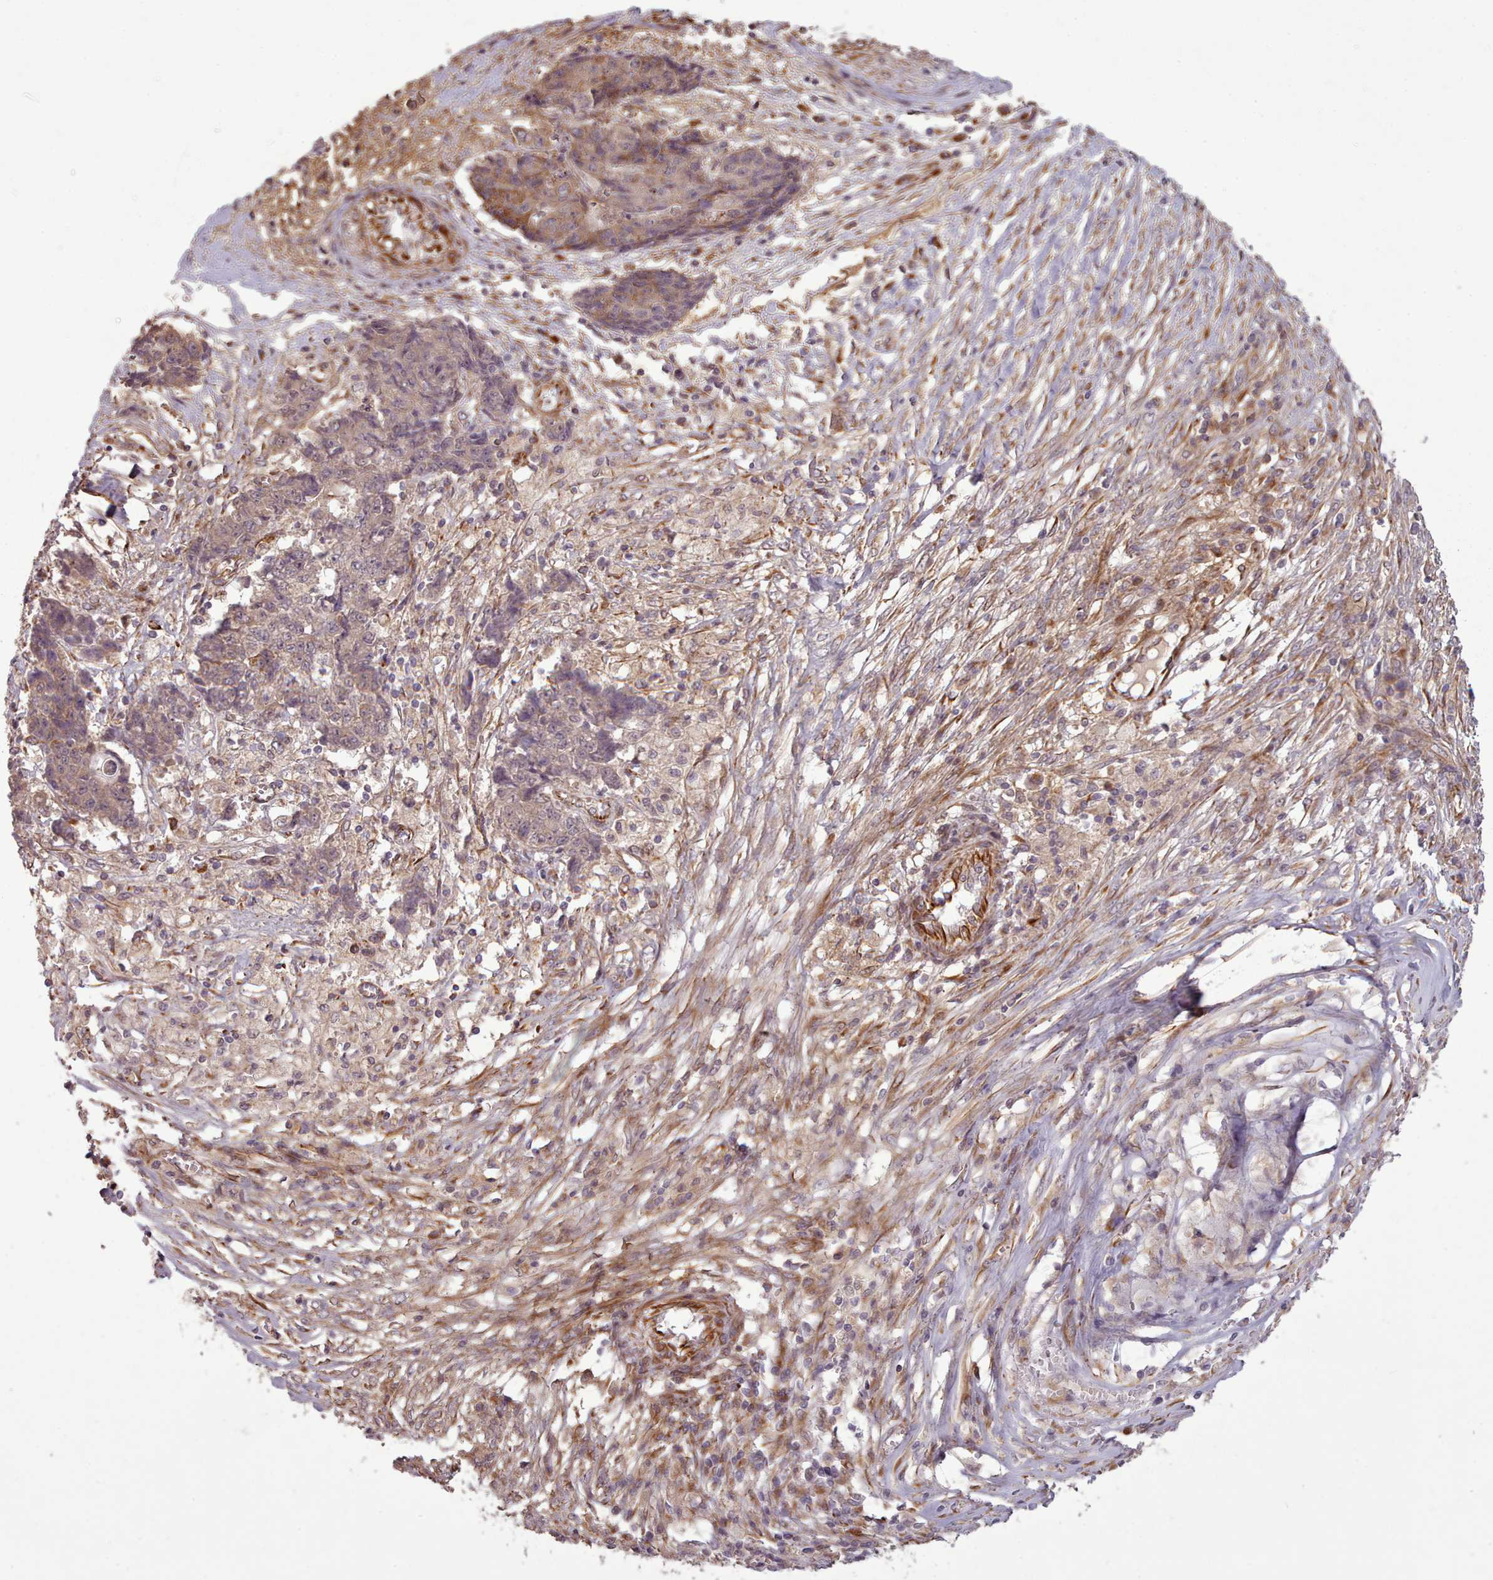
{"staining": {"intensity": "moderate", "quantity": "<25%", "location": "cytoplasmic/membranous"}, "tissue": "ovarian cancer", "cell_type": "Tumor cells", "image_type": "cancer", "snomed": [{"axis": "morphology", "description": "Carcinoma, endometroid"}, {"axis": "topography", "description": "Ovary"}], "caption": "Immunohistochemical staining of ovarian cancer (endometroid carcinoma) displays moderate cytoplasmic/membranous protein staining in about <25% of tumor cells.", "gene": "GBGT1", "patient": {"sex": "female", "age": 42}}